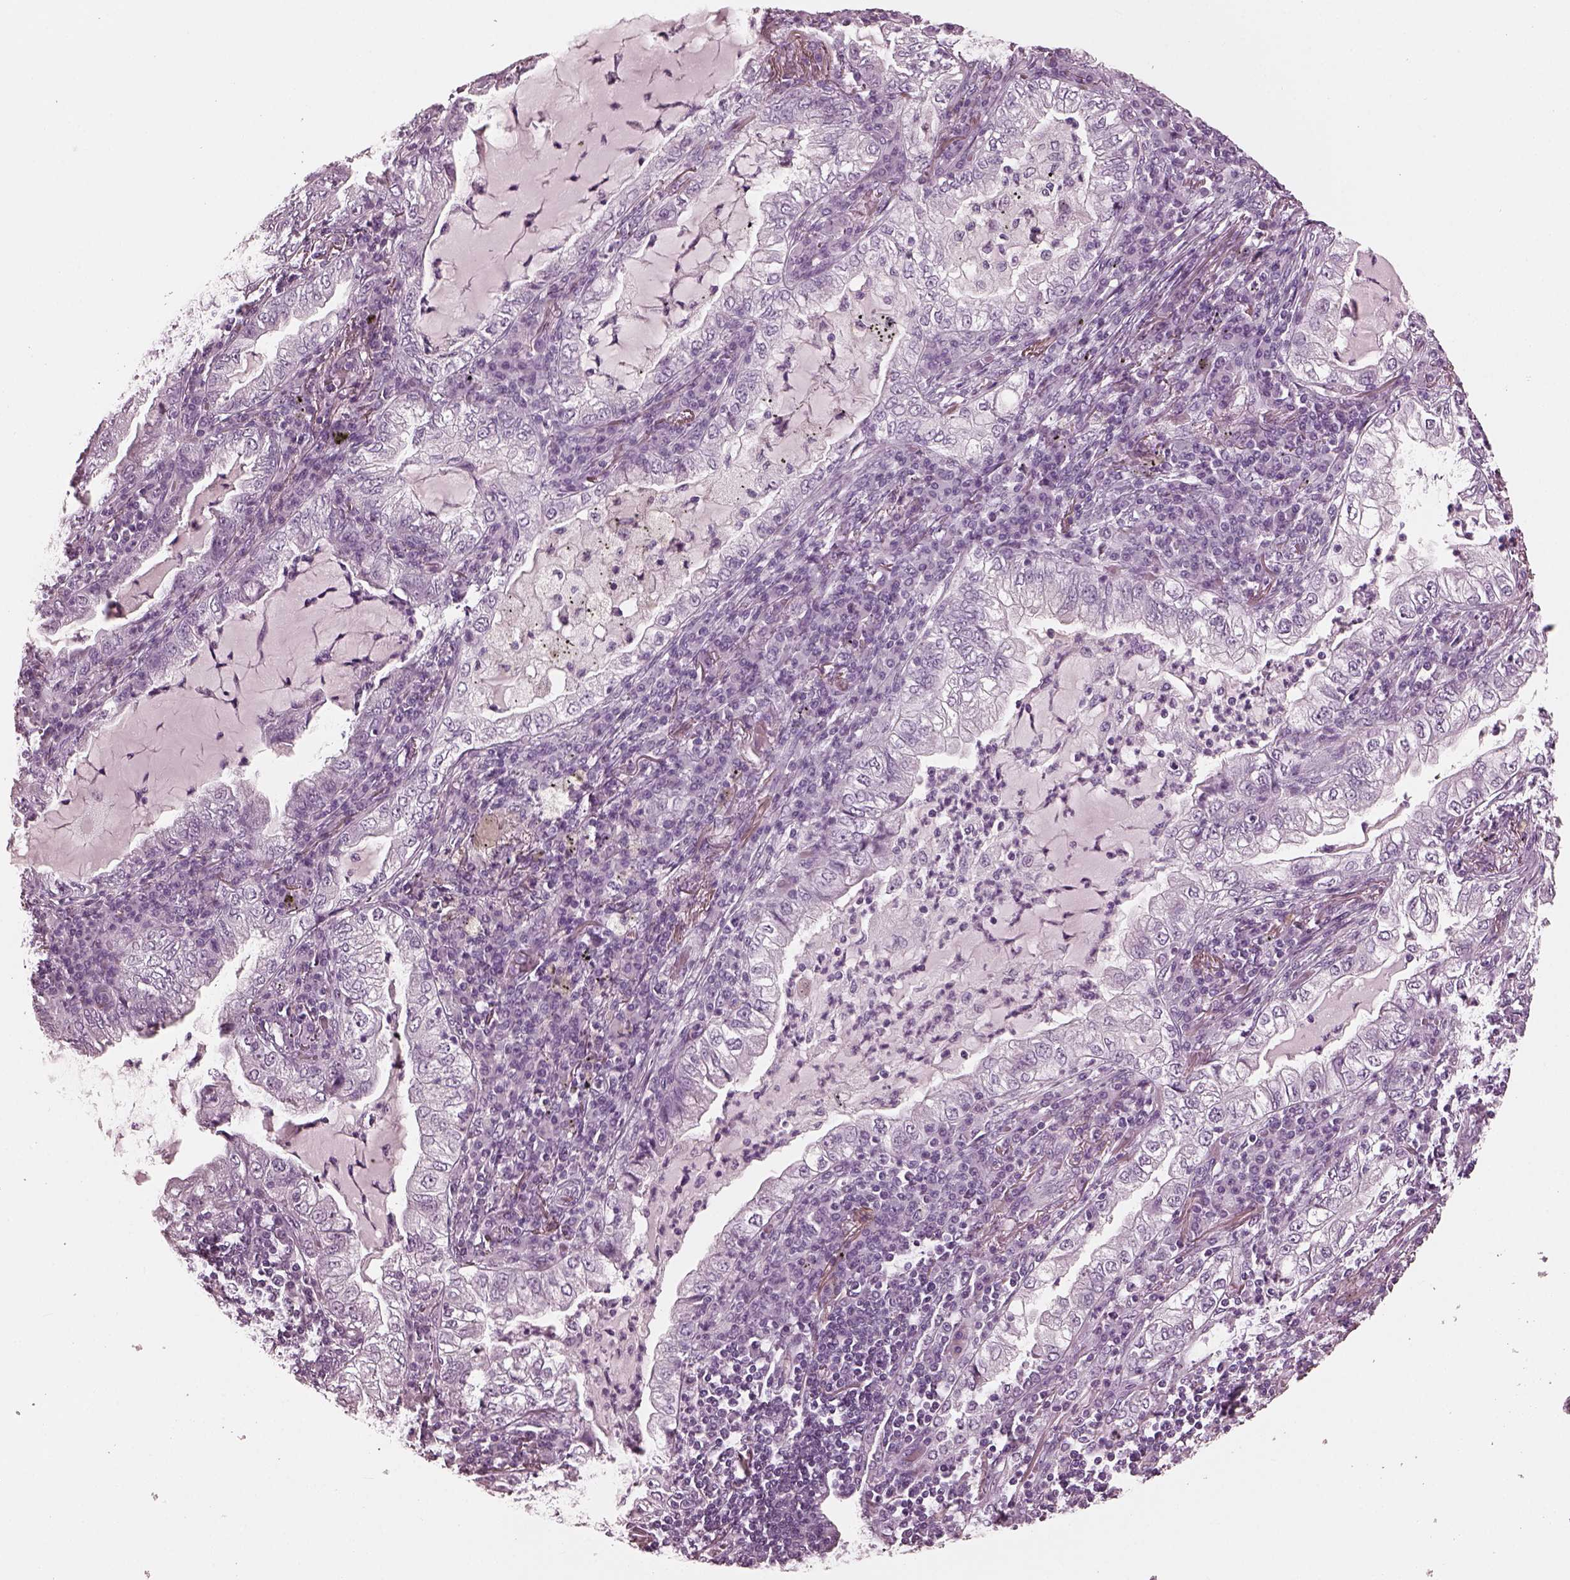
{"staining": {"intensity": "negative", "quantity": "none", "location": "none"}, "tissue": "lung cancer", "cell_type": "Tumor cells", "image_type": "cancer", "snomed": [{"axis": "morphology", "description": "Adenocarcinoma, NOS"}, {"axis": "topography", "description": "Lung"}], "caption": "The photomicrograph shows no significant expression in tumor cells of adenocarcinoma (lung).", "gene": "FABP9", "patient": {"sex": "female", "age": 73}}